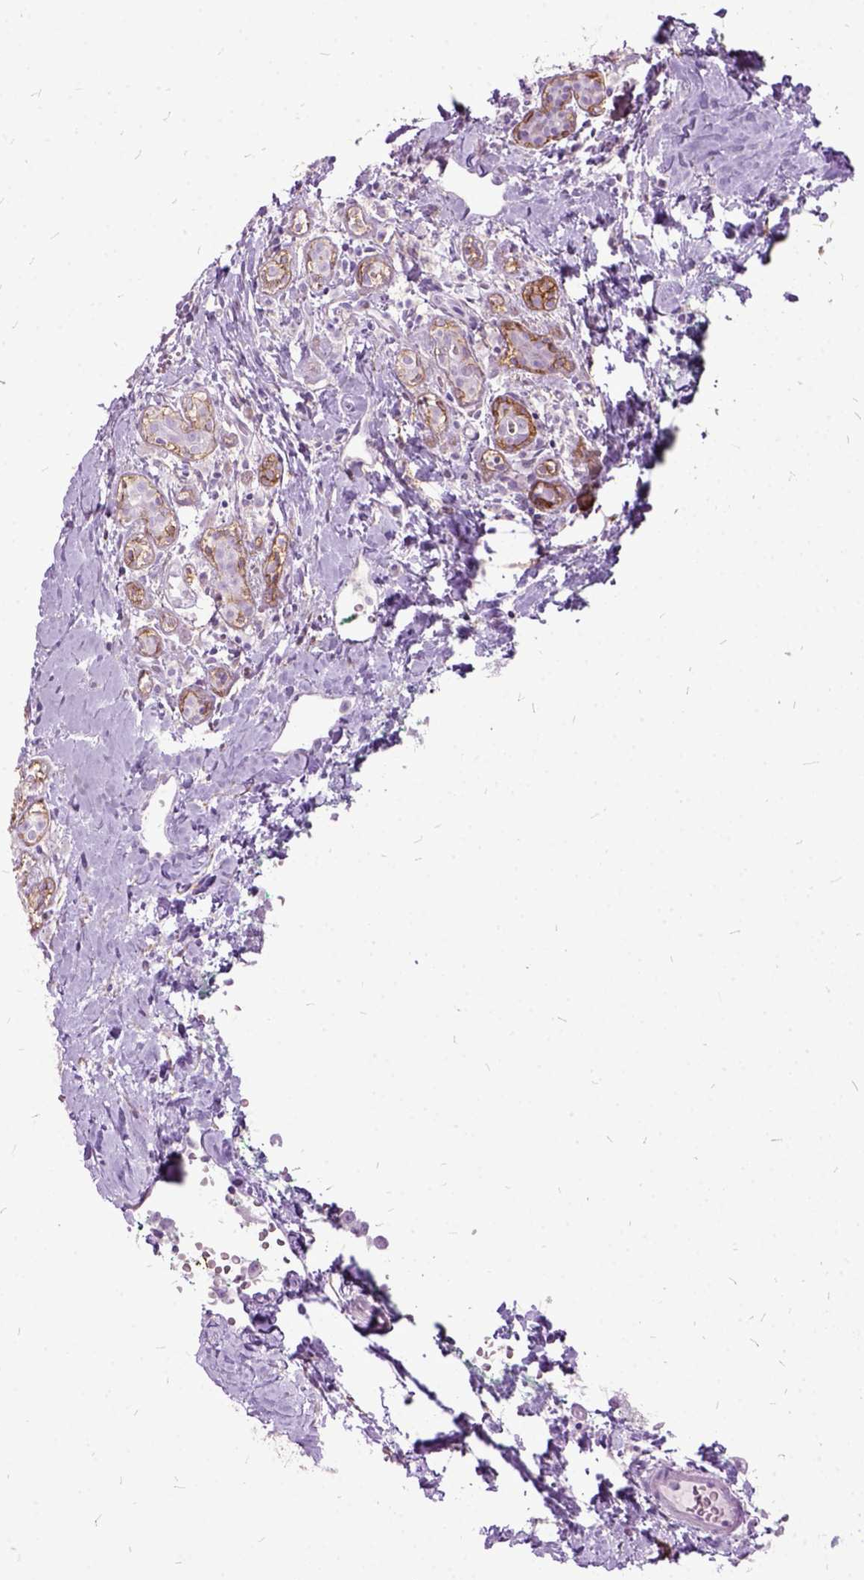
{"staining": {"intensity": "negative", "quantity": "none", "location": "none"}, "tissue": "breast cancer", "cell_type": "Tumor cells", "image_type": "cancer", "snomed": [{"axis": "morphology", "description": "Duct carcinoma"}, {"axis": "topography", "description": "Breast"}], "caption": "Immunohistochemical staining of infiltrating ductal carcinoma (breast) exhibits no significant positivity in tumor cells. (DAB immunohistochemistry (IHC) visualized using brightfield microscopy, high magnification).", "gene": "MME", "patient": {"sex": "female", "age": 43}}